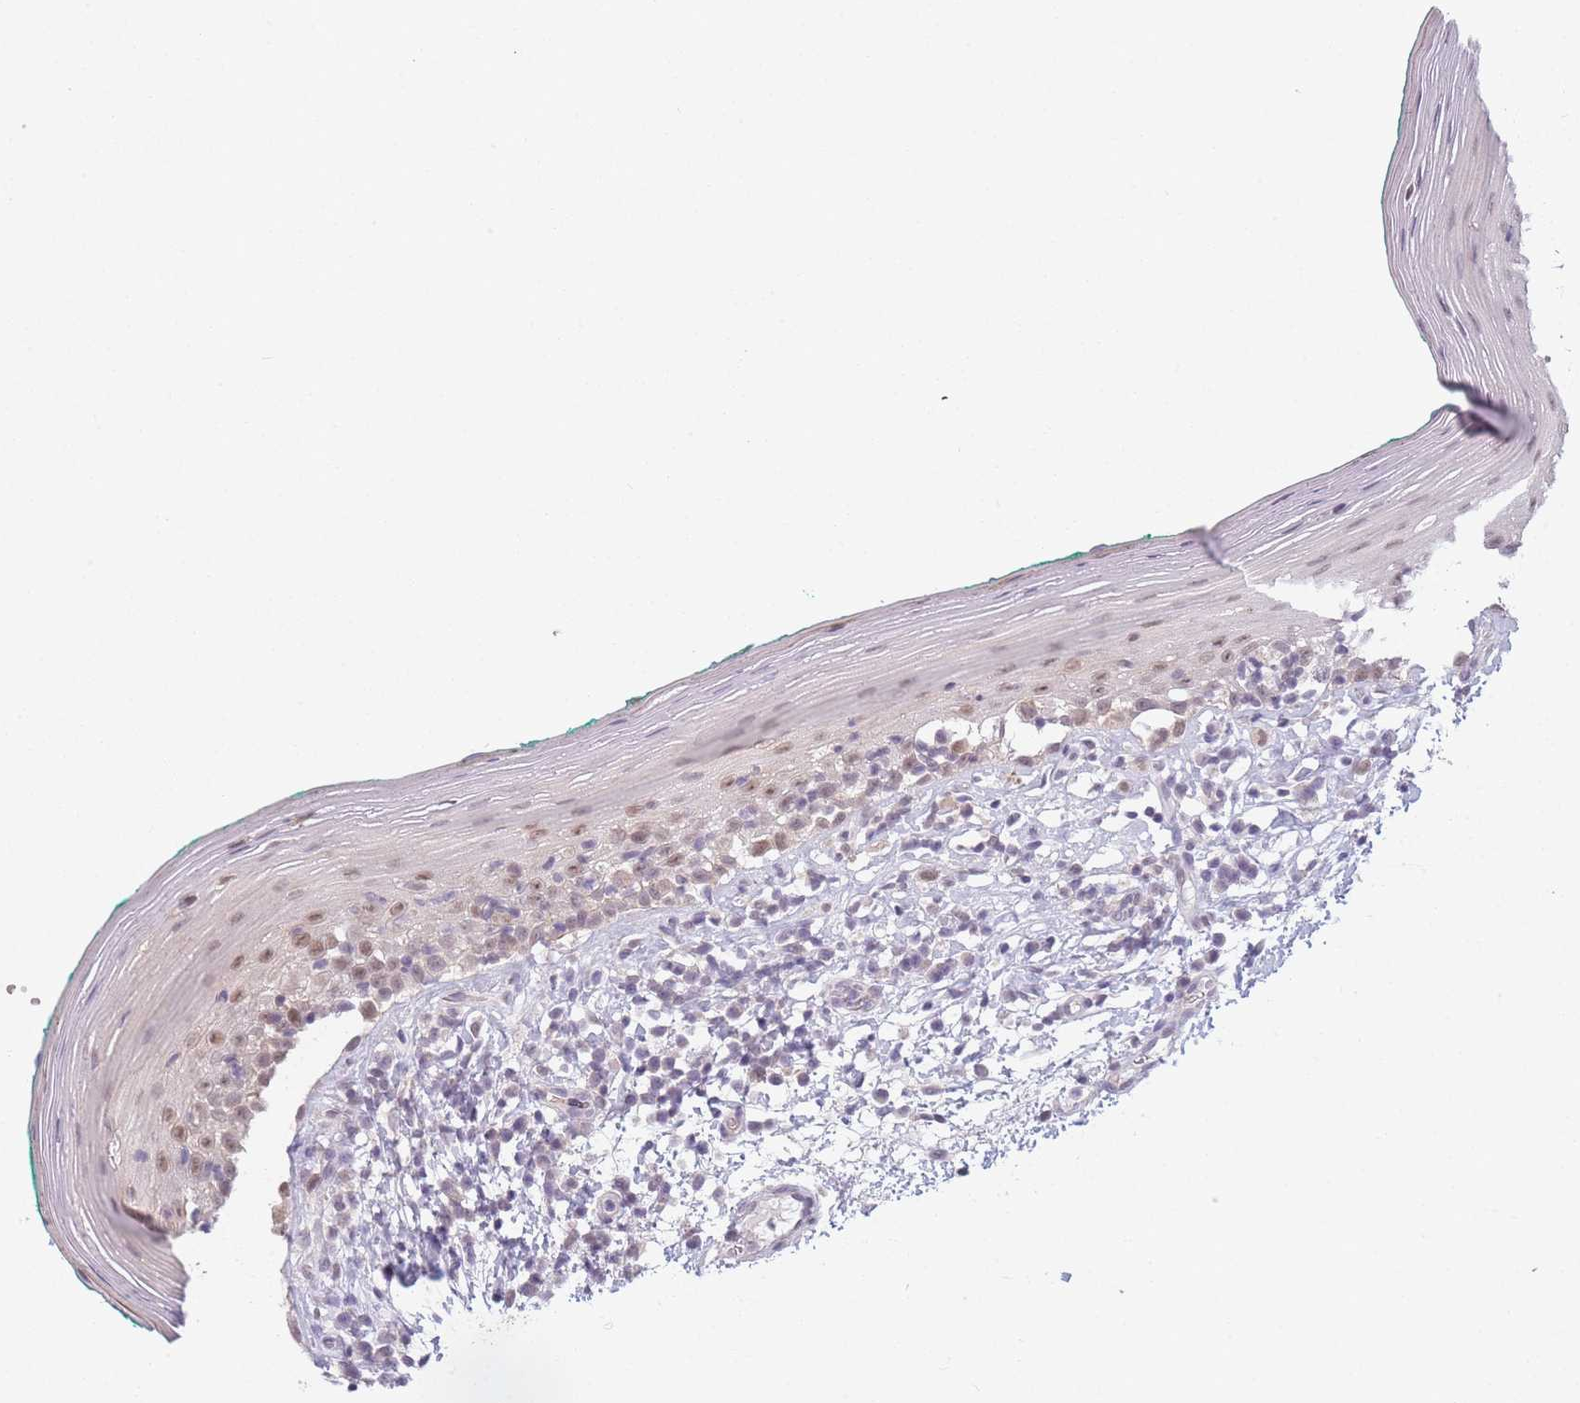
{"staining": {"intensity": "moderate", "quantity": "25%-75%", "location": "nuclear"}, "tissue": "oral mucosa", "cell_type": "Squamous epithelial cells", "image_type": "normal", "snomed": [{"axis": "morphology", "description": "Normal tissue, NOS"}, {"axis": "topography", "description": "Oral tissue"}], "caption": "Protein expression analysis of normal oral mucosa displays moderate nuclear staining in about 25%-75% of squamous epithelial cells.", "gene": "SIN3B", "patient": {"sex": "female", "age": 83}}